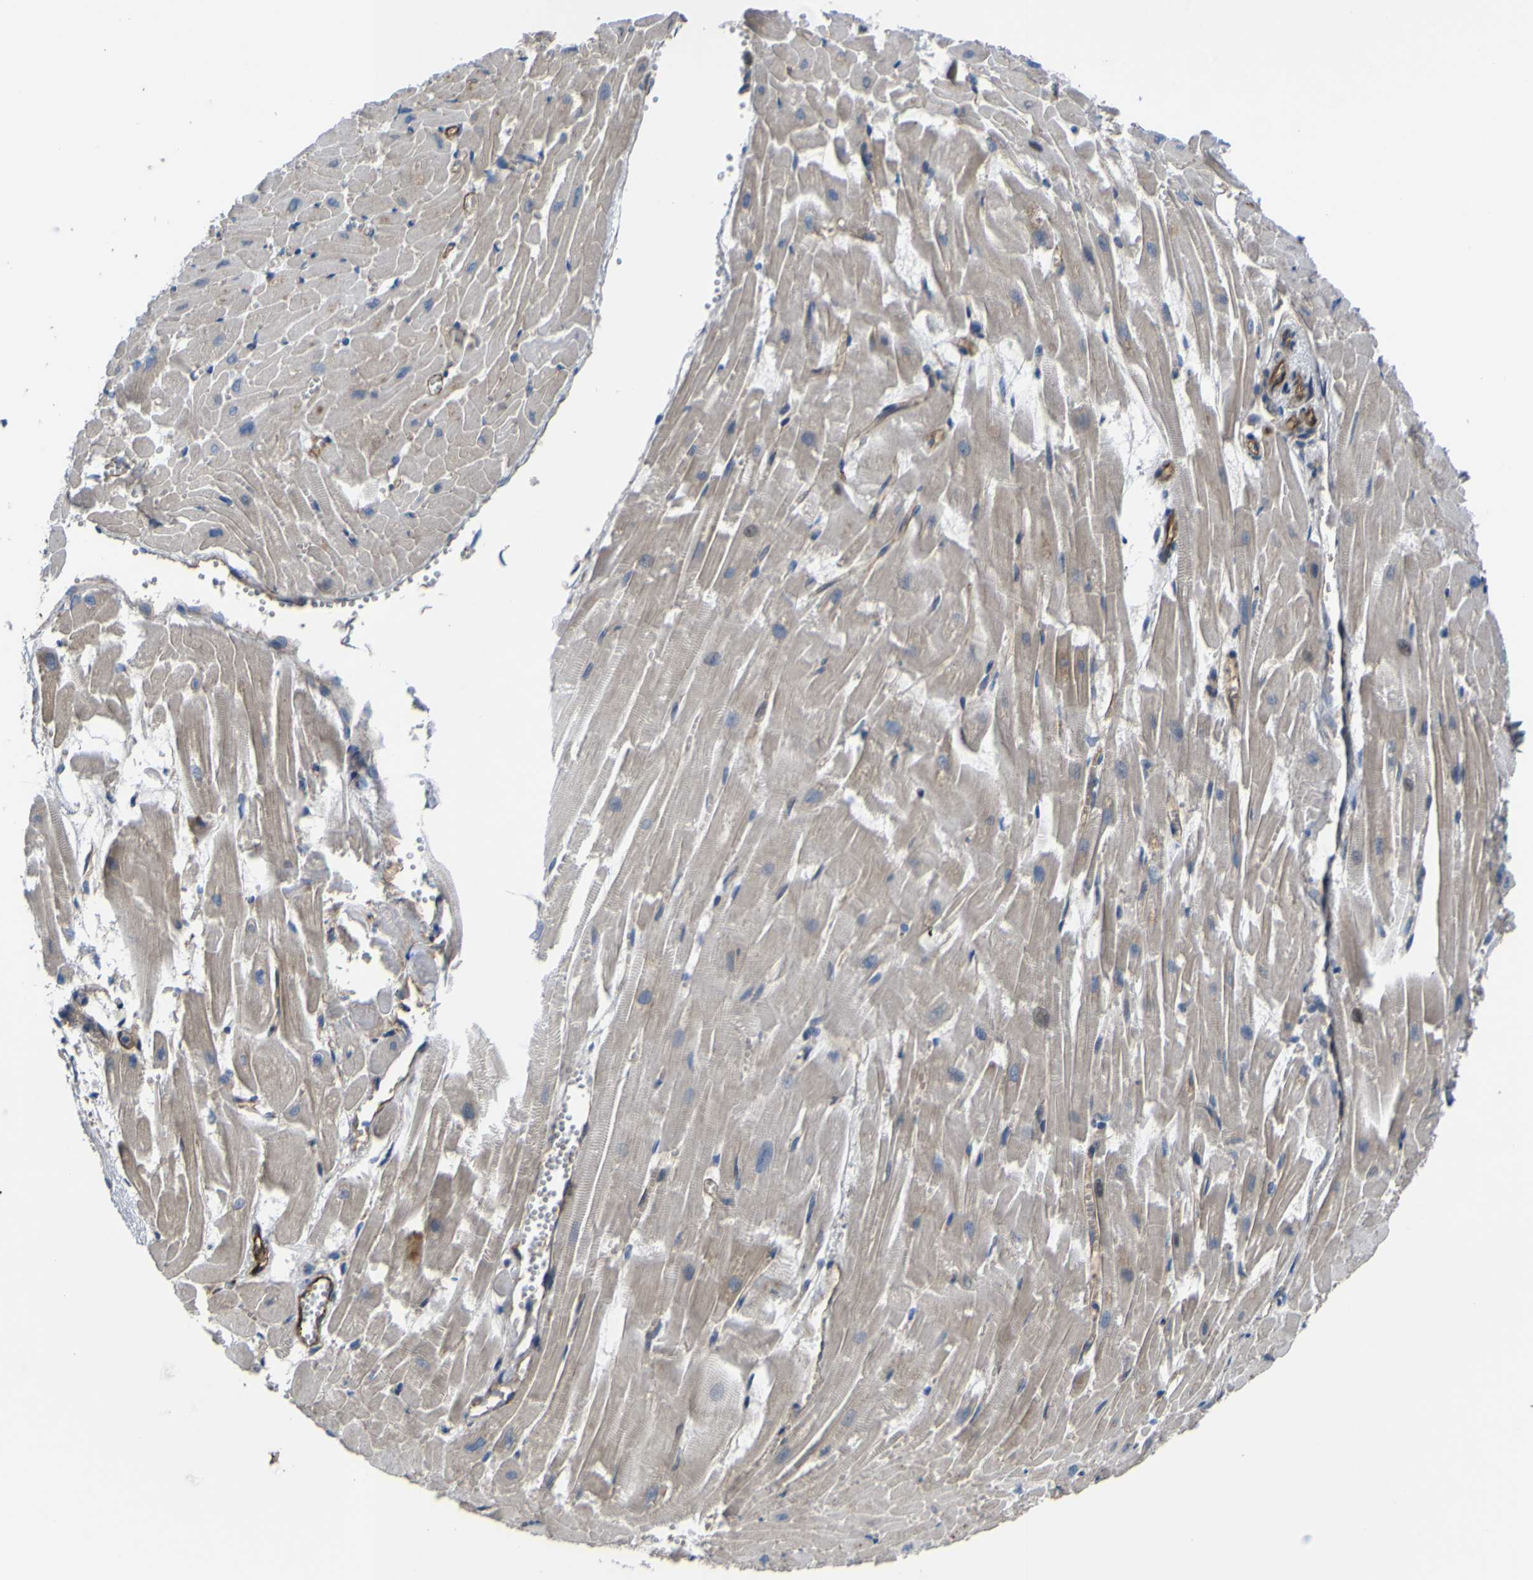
{"staining": {"intensity": "weak", "quantity": "<25%", "location": "cytoplasmic/membranous"}, "tissue": "heart muscle", "cell_type": "Cardiomyocytes", "image_type": "normal", "snomed": [{"axis": "morphology", "description": "Normal tissue, NOS"}, {"axis": "topography", "description": "Heart"}], "caption": "IHC of benign human heart muscle demonstrates no staining in cardiomyocytes. (DAB immunohistochemistry with hematoxylin counter stain).", "gene": "FBXO30", "patient": {"sex": "female", "age": 19}}